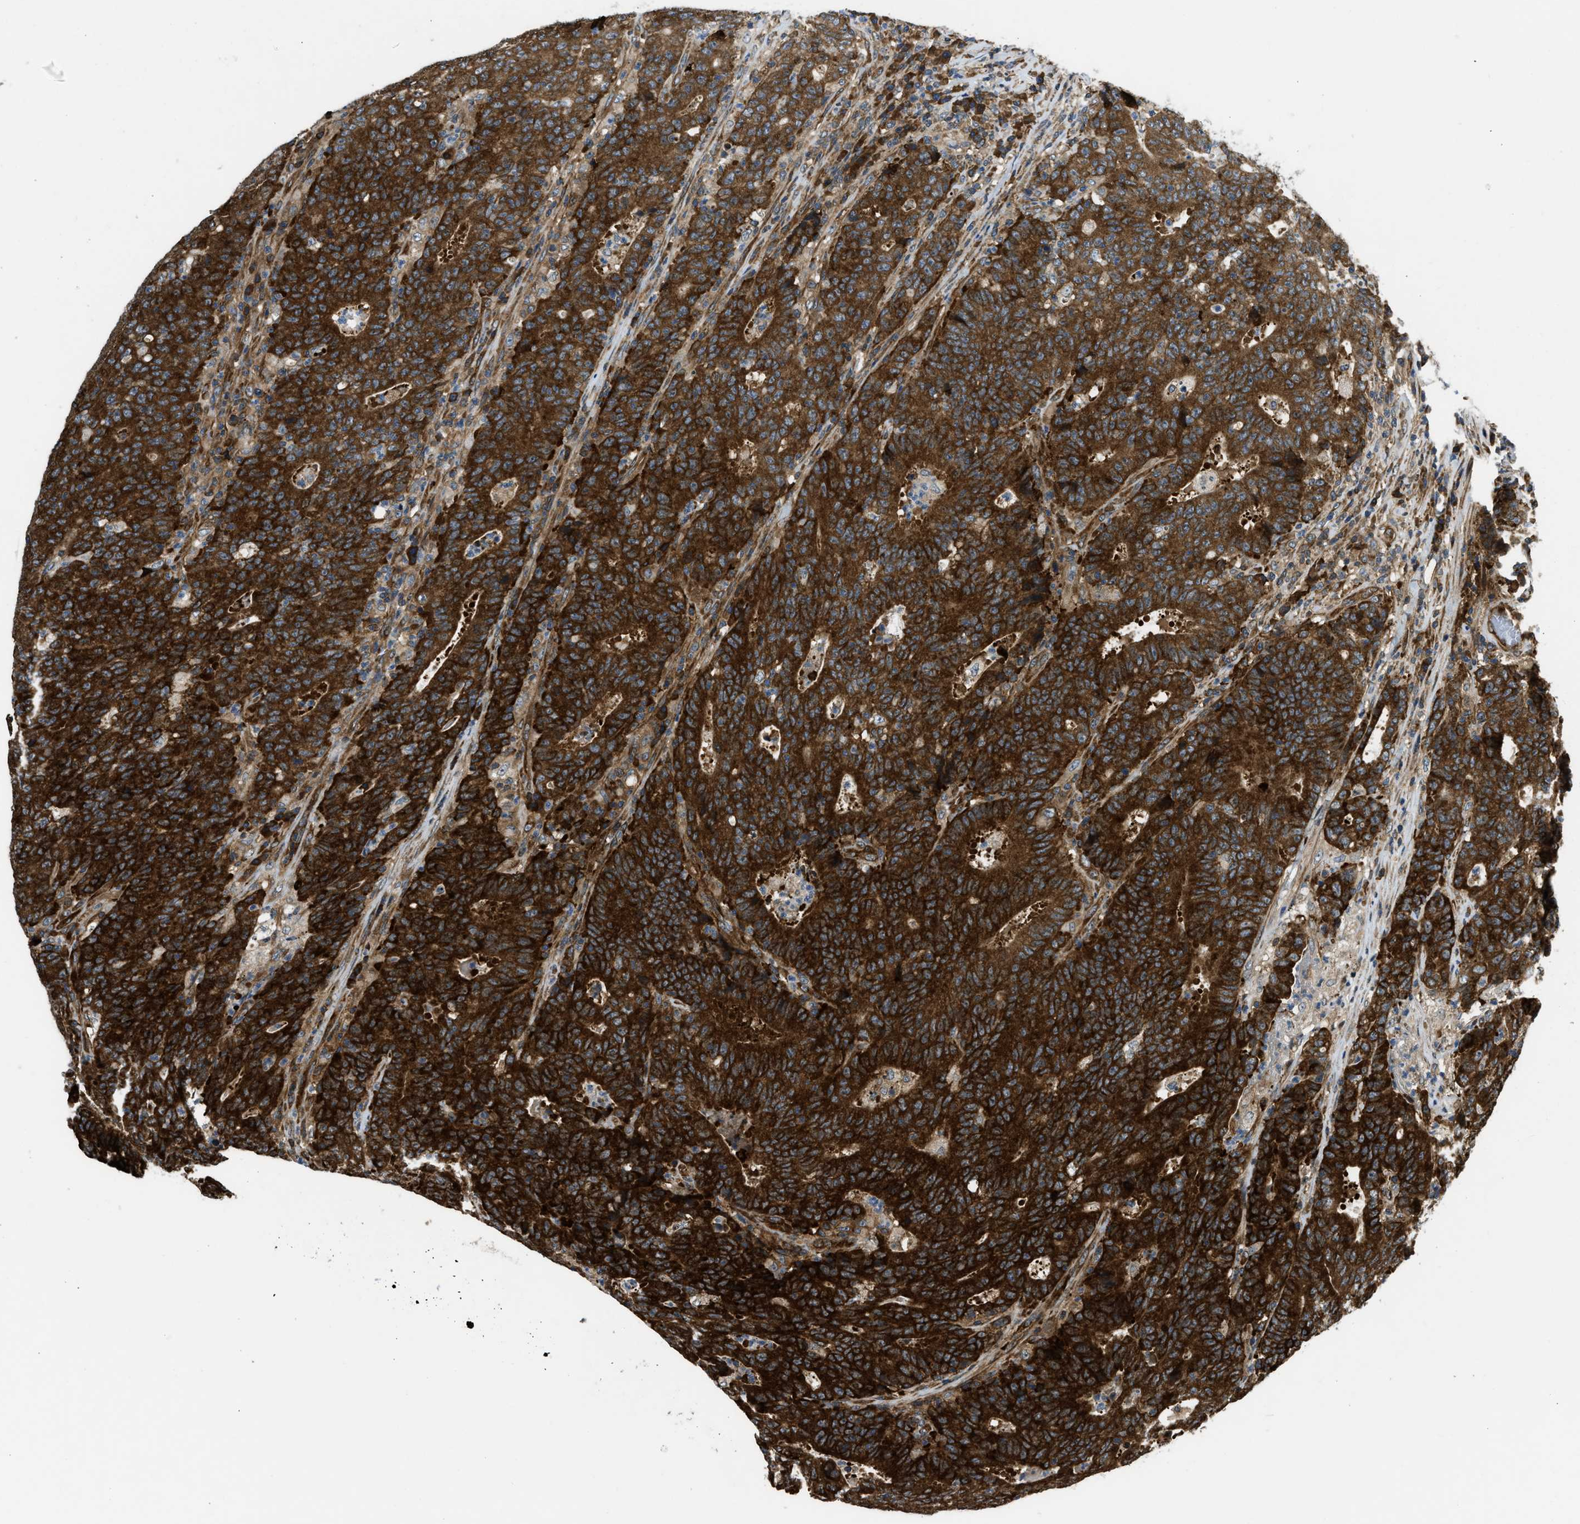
{"staining": {"intensity": "strong", "quantity": ">75%", "location": "cytoplasmic/membranous"}, "tissue": "colorectal cancer", "cell_type": "Tumor cells", "image_type": "cancer", "snomed": [{"axis": "morphology", "description": "Adenocarcinoma, NOS"}, {"axis": "topography", "description": "Colon"}], "caption": "IHC staining of adenocarcinoma (colorectal), which displays high levels of strong cytoplasmic/membranous staining in about >75% of tumor cells indicating strong cytoplasmic/membranous protein expression. The staining was performed using DAB (brown) for protein detection and nuclei were counterstained in hematoxylin (blue).", "gene": "RASGRF2", "patient": {"sex": "female", "age": 75}}